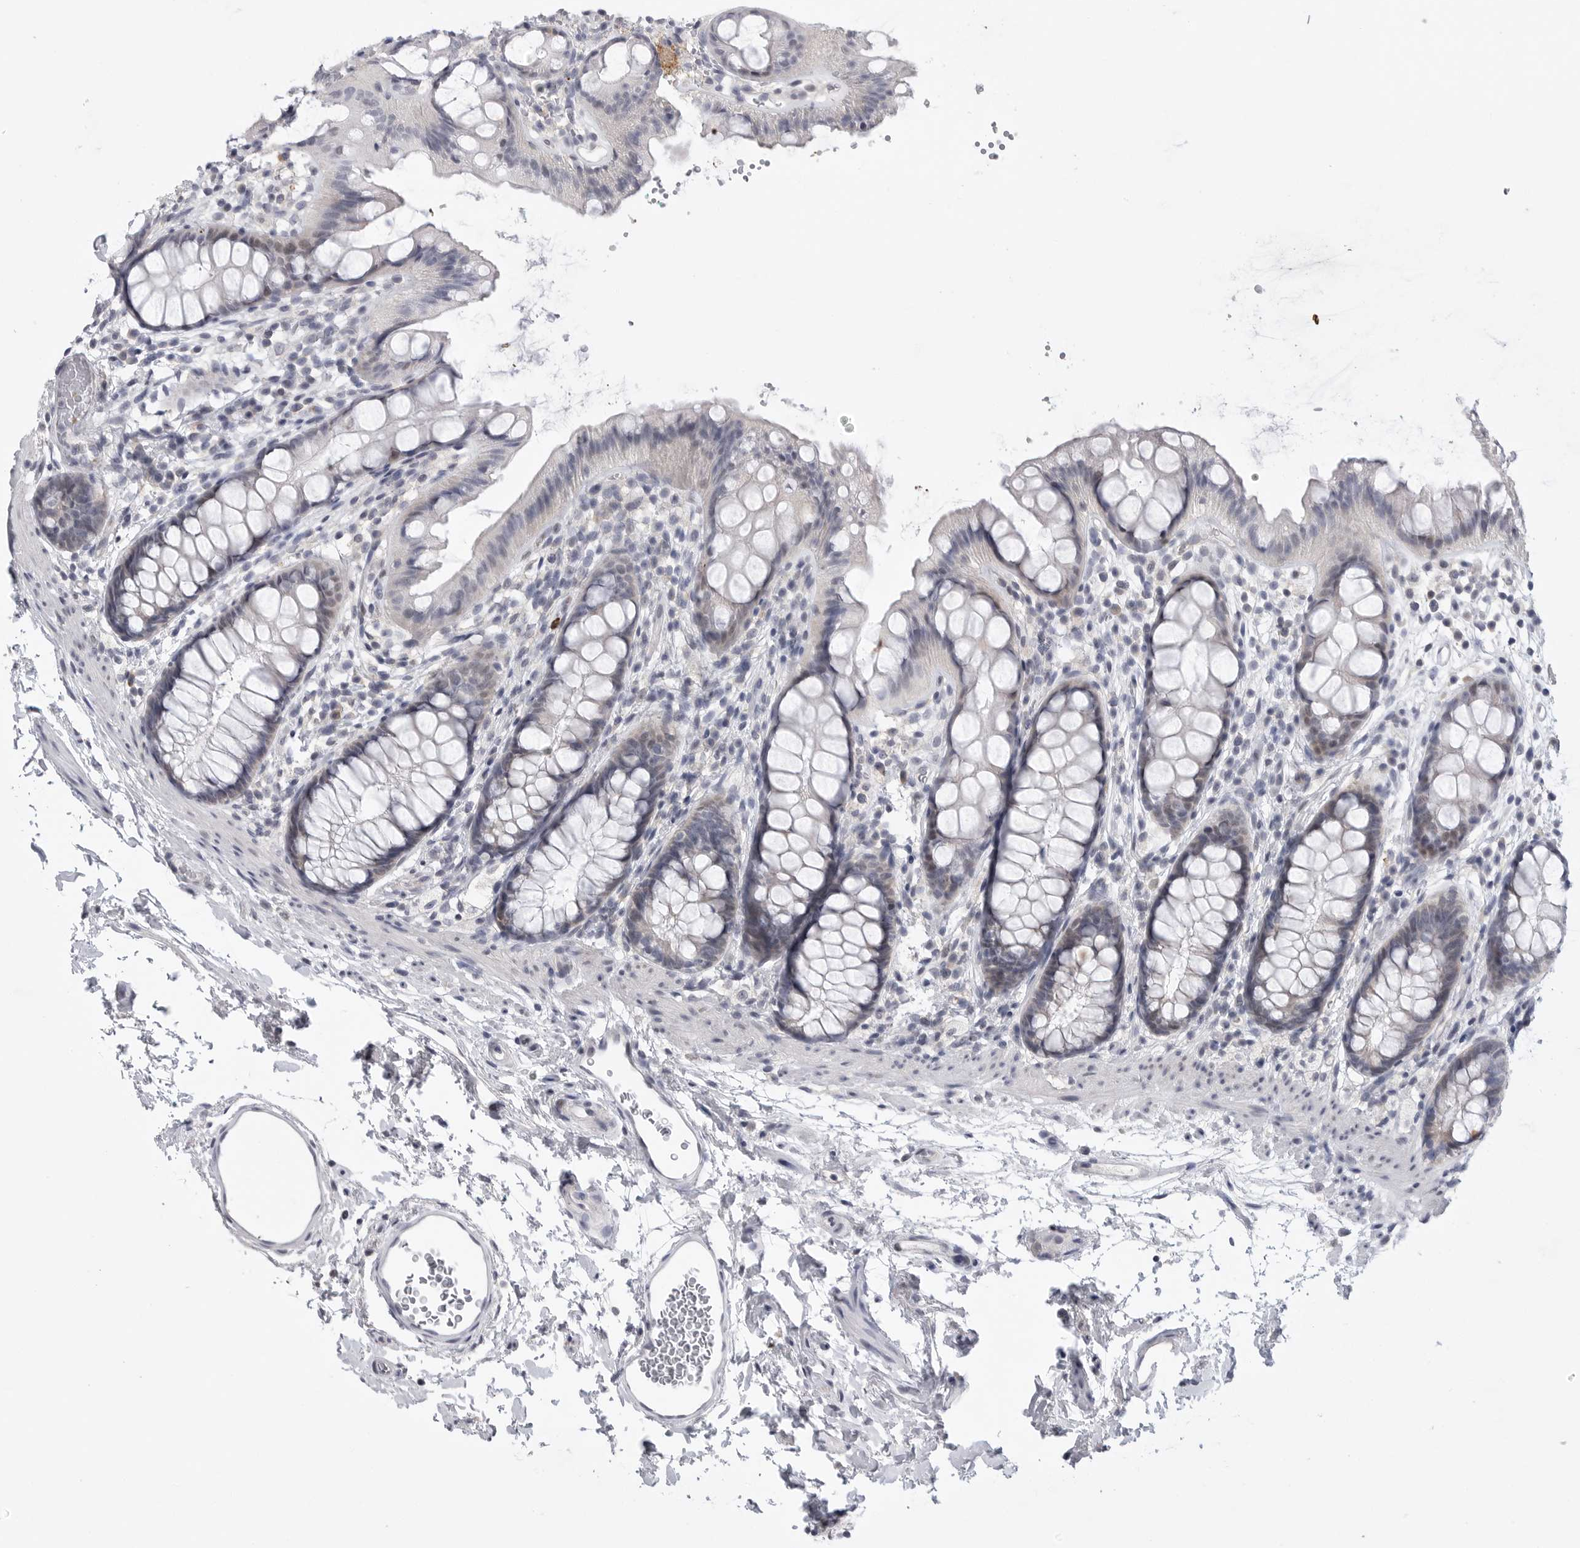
{"staining": {"intensity": "negative", "quantity": "none", "location": "none"}, "tissue": "rectum", "cell_type": "Glandular cells", "image_type": "normal", "snomed": [{"axis": "morphology", "description": "Normal tissue, NOS"}, {"axis": "topography", "description": "Rectum"}], "caption": "The histopathology image exhibits no staining of glandular cells in unremarkable rectum.", "gene": "FBXO43", "patient": {"sex": "female", "age": 65}}